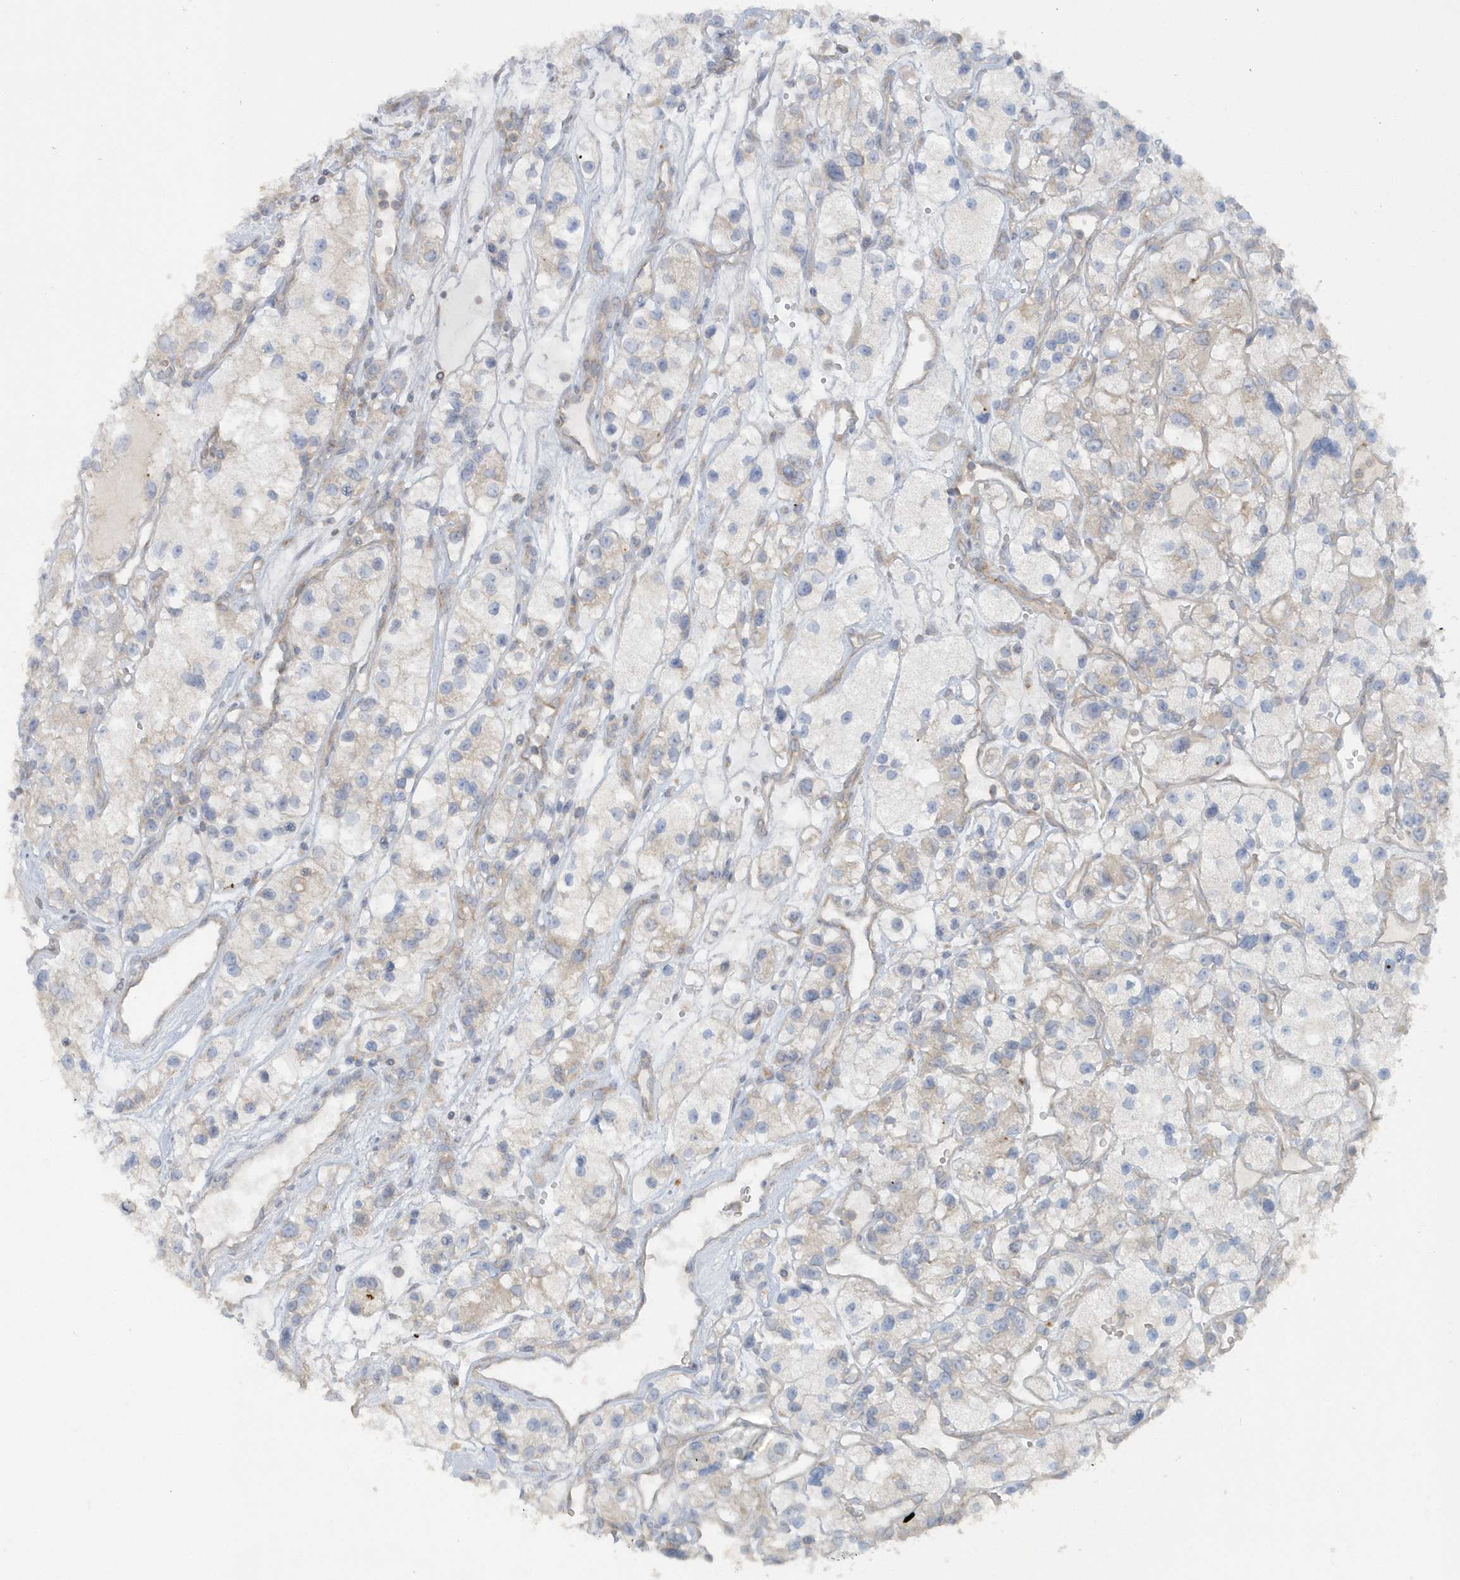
{"staining": {"intensity": "negative", "quantity": "none", "location": "none"}, "tissue": "renal cancer", "cell_type": "Tumor cells", "image_type": "cancer", "snomed": [{"axis": "morphology", "description": "Adenocarcinoma, NOS"}, {"axis": "topography", "description": "Kidney"}], "caption": "Immunohistochemical staining of renal cancer (adenocarcinoma) demonstrates no significant staining in tumor cells.", "gene": "CNOT10", "patient": {"sex": "female", "age": 57}}